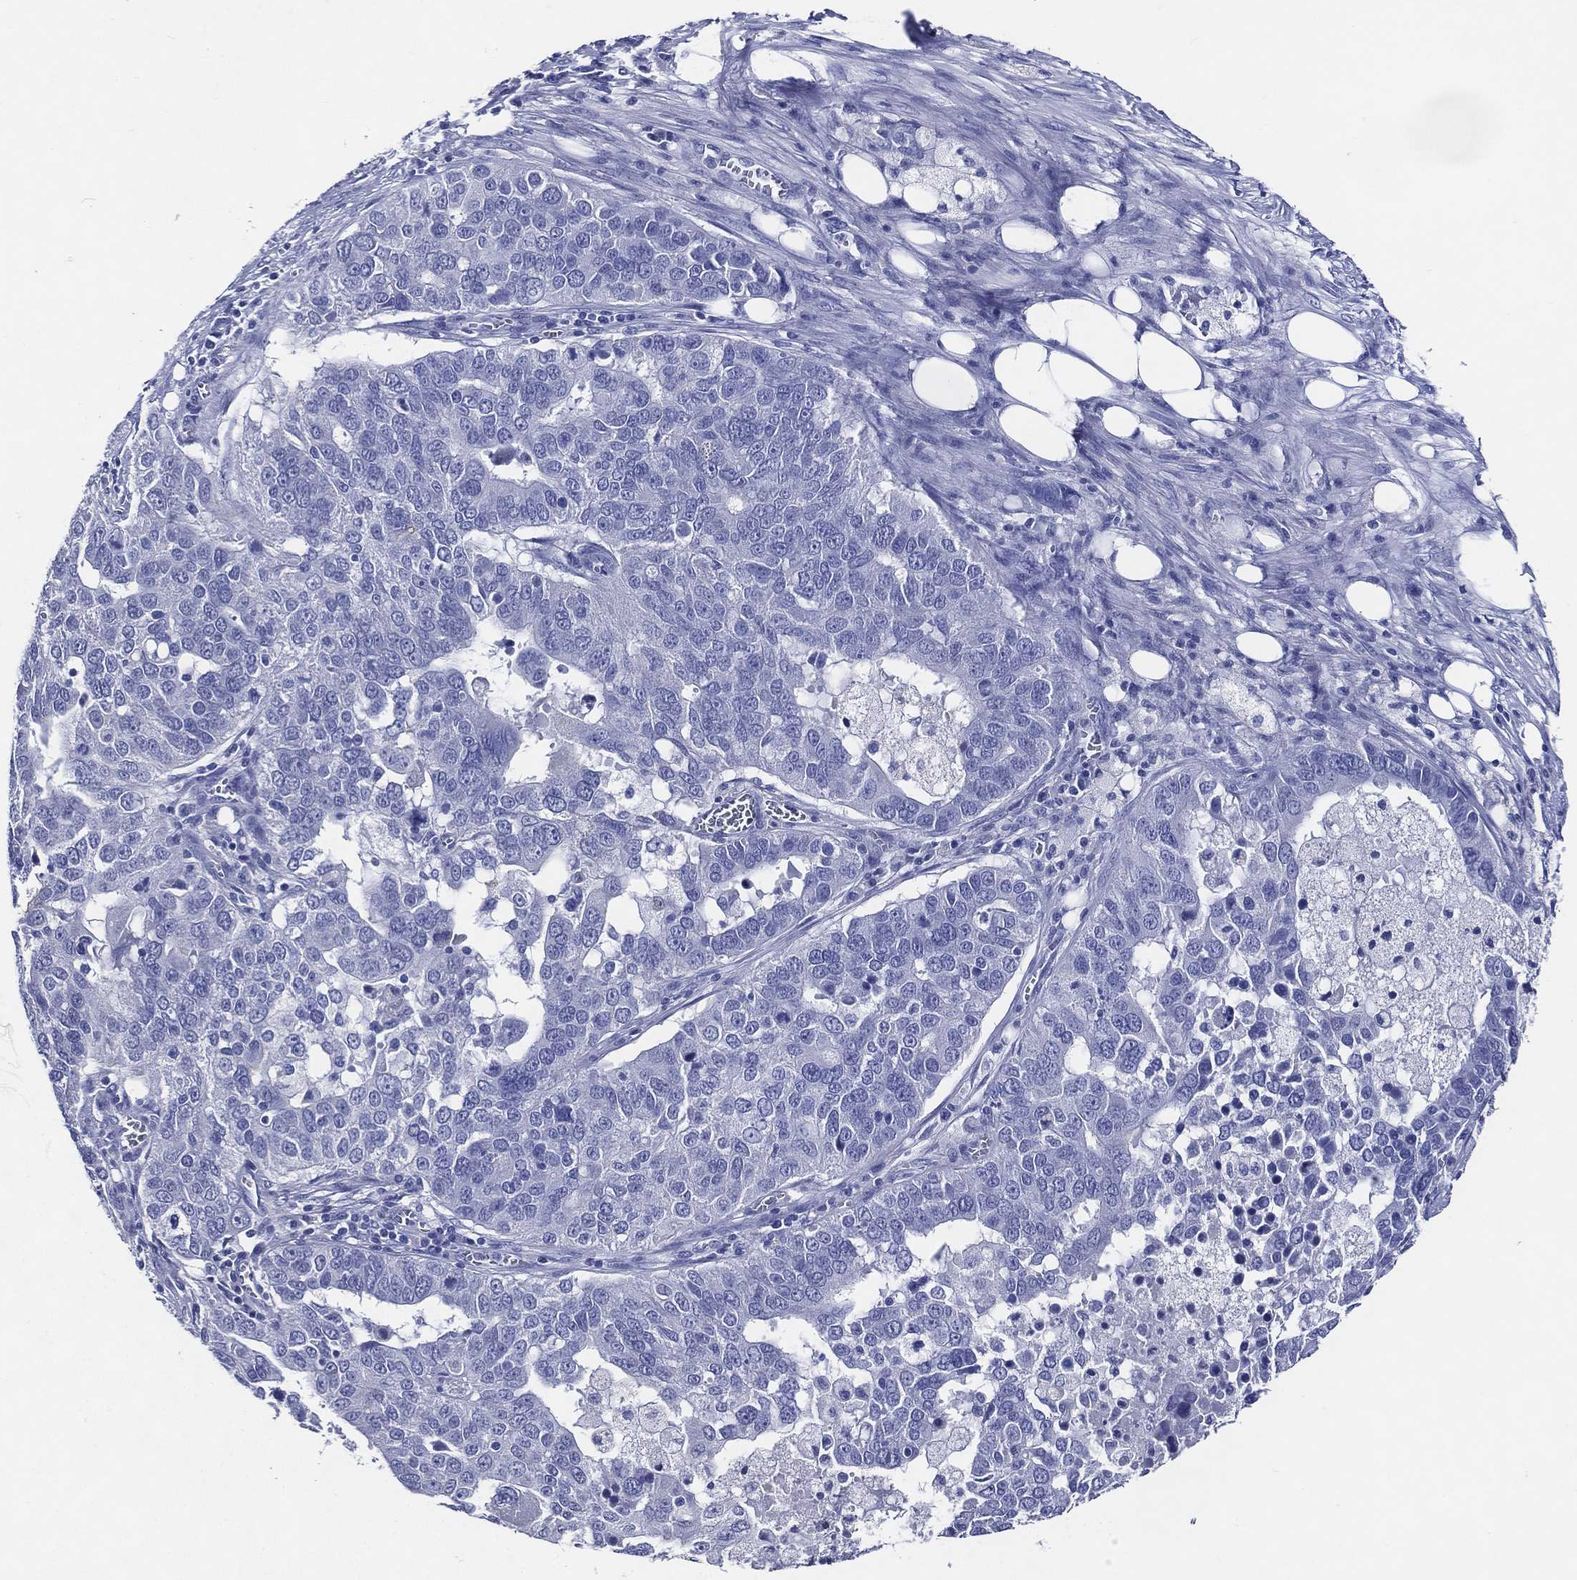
{"staining": {"intensity": "negative", "quantity": "none", "location": "none"}, "tissue": "ovarian cancer", "cell_type": "Tumor cells", "image_type": "cancer", "snomed": [{"axis": "morphology", "description": "Carcinoma, endometroid"}, {"axis": "topography", "description": "Soft tissue"}, {"axis": "topography", "description": "Ovary"}], "caption": "The IHC photomicrograph has no significant positivity in tumor cells of endometroid carcinoma (ovarian) tissue.", "gene": "ACE2", "patient": {"sex": "female", "age": 52}}